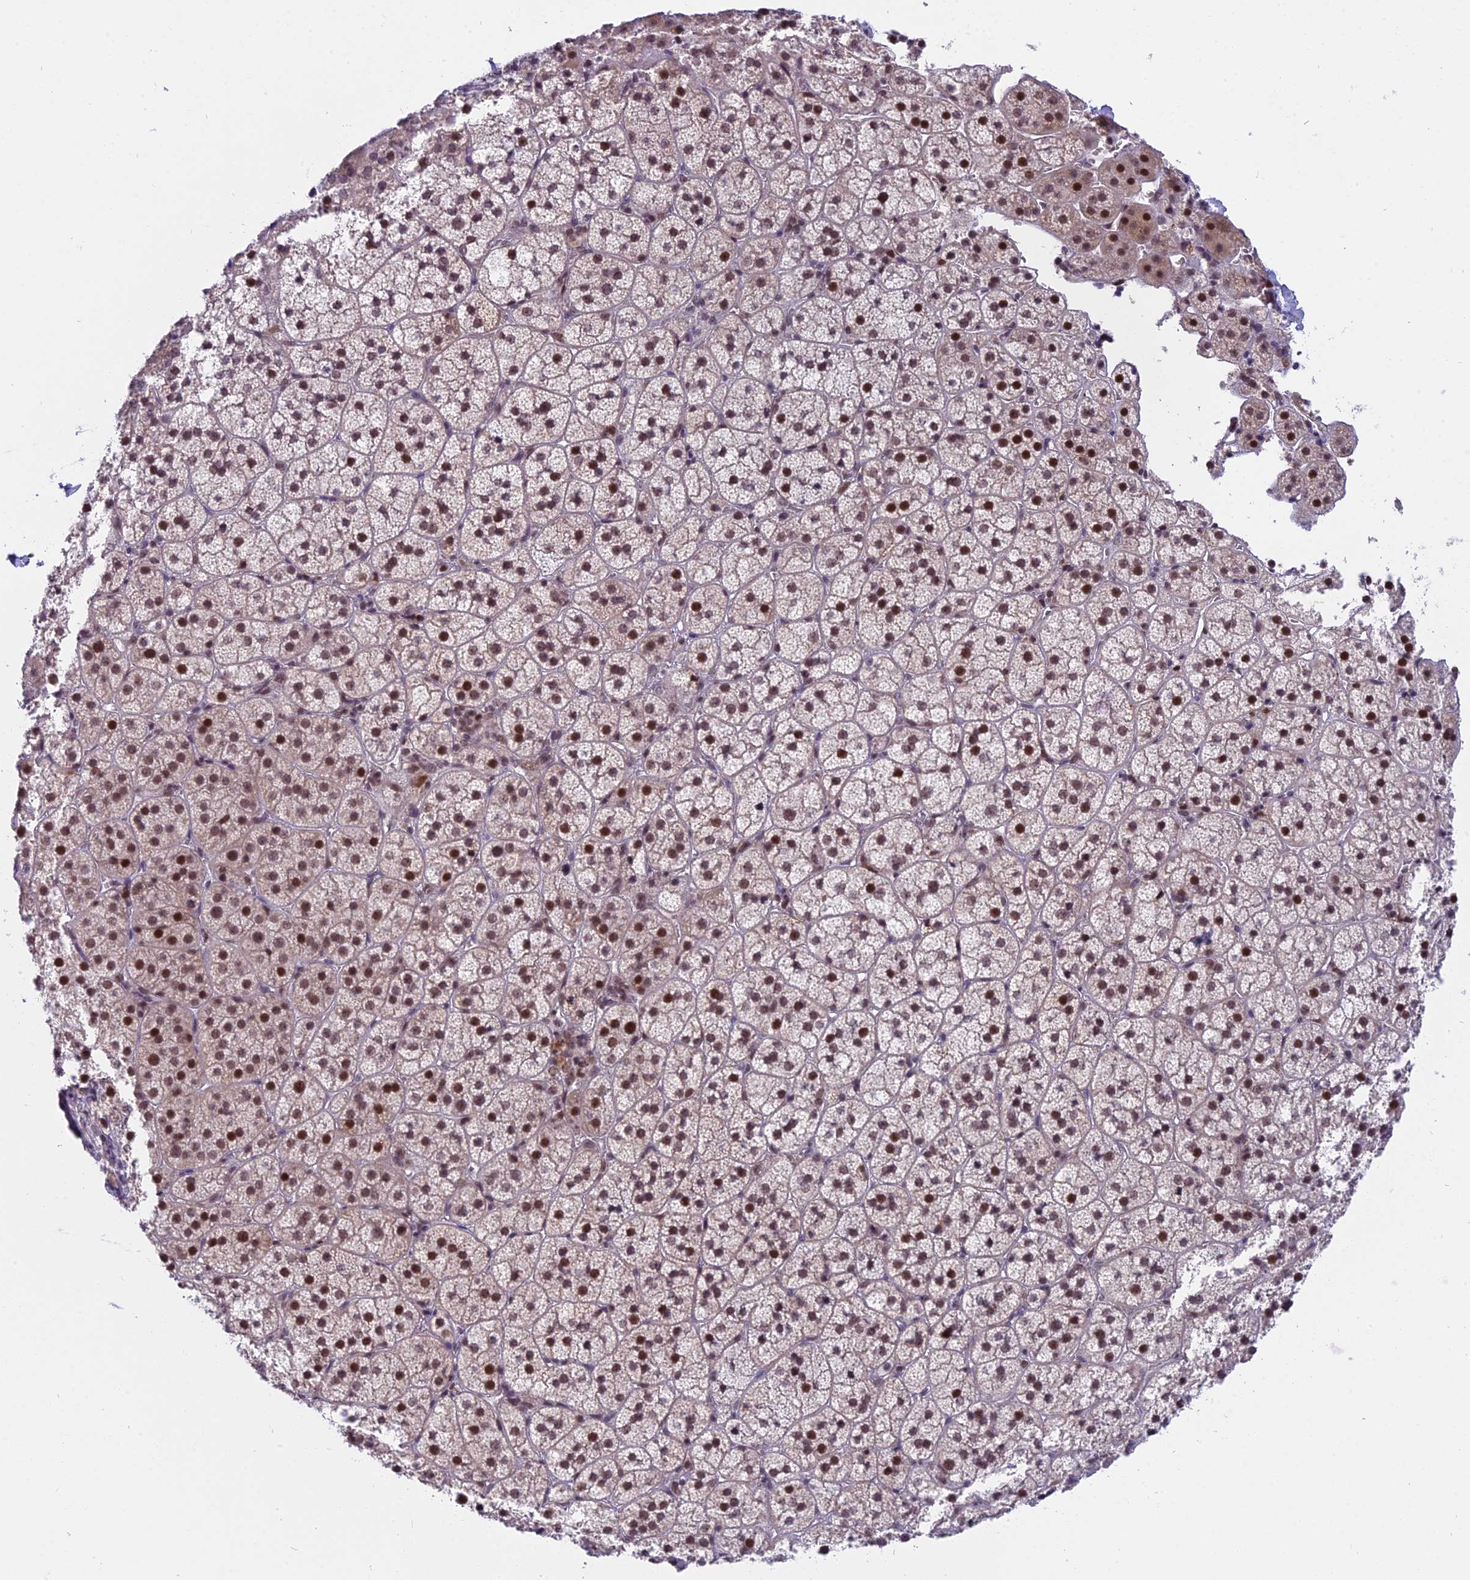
{"staining": {"intensity": "strong", "quantity": "25%-75%", "location": "nuclear"}, "tissue": "adrenal gland", "cell_type": "Glandular cells", "image_type": "normal", "snomed": [{"axis": "morphology", "description": "Normal tissue, NOS"}, {"axis": "topography", "description": "Adrenal gland"}], "caption": "Human adrenal gland stained with a protein marker exhibits strong staining in glandular cells.", "gene": "TADA3", "patient": {"sex": "female", "age": 44}}